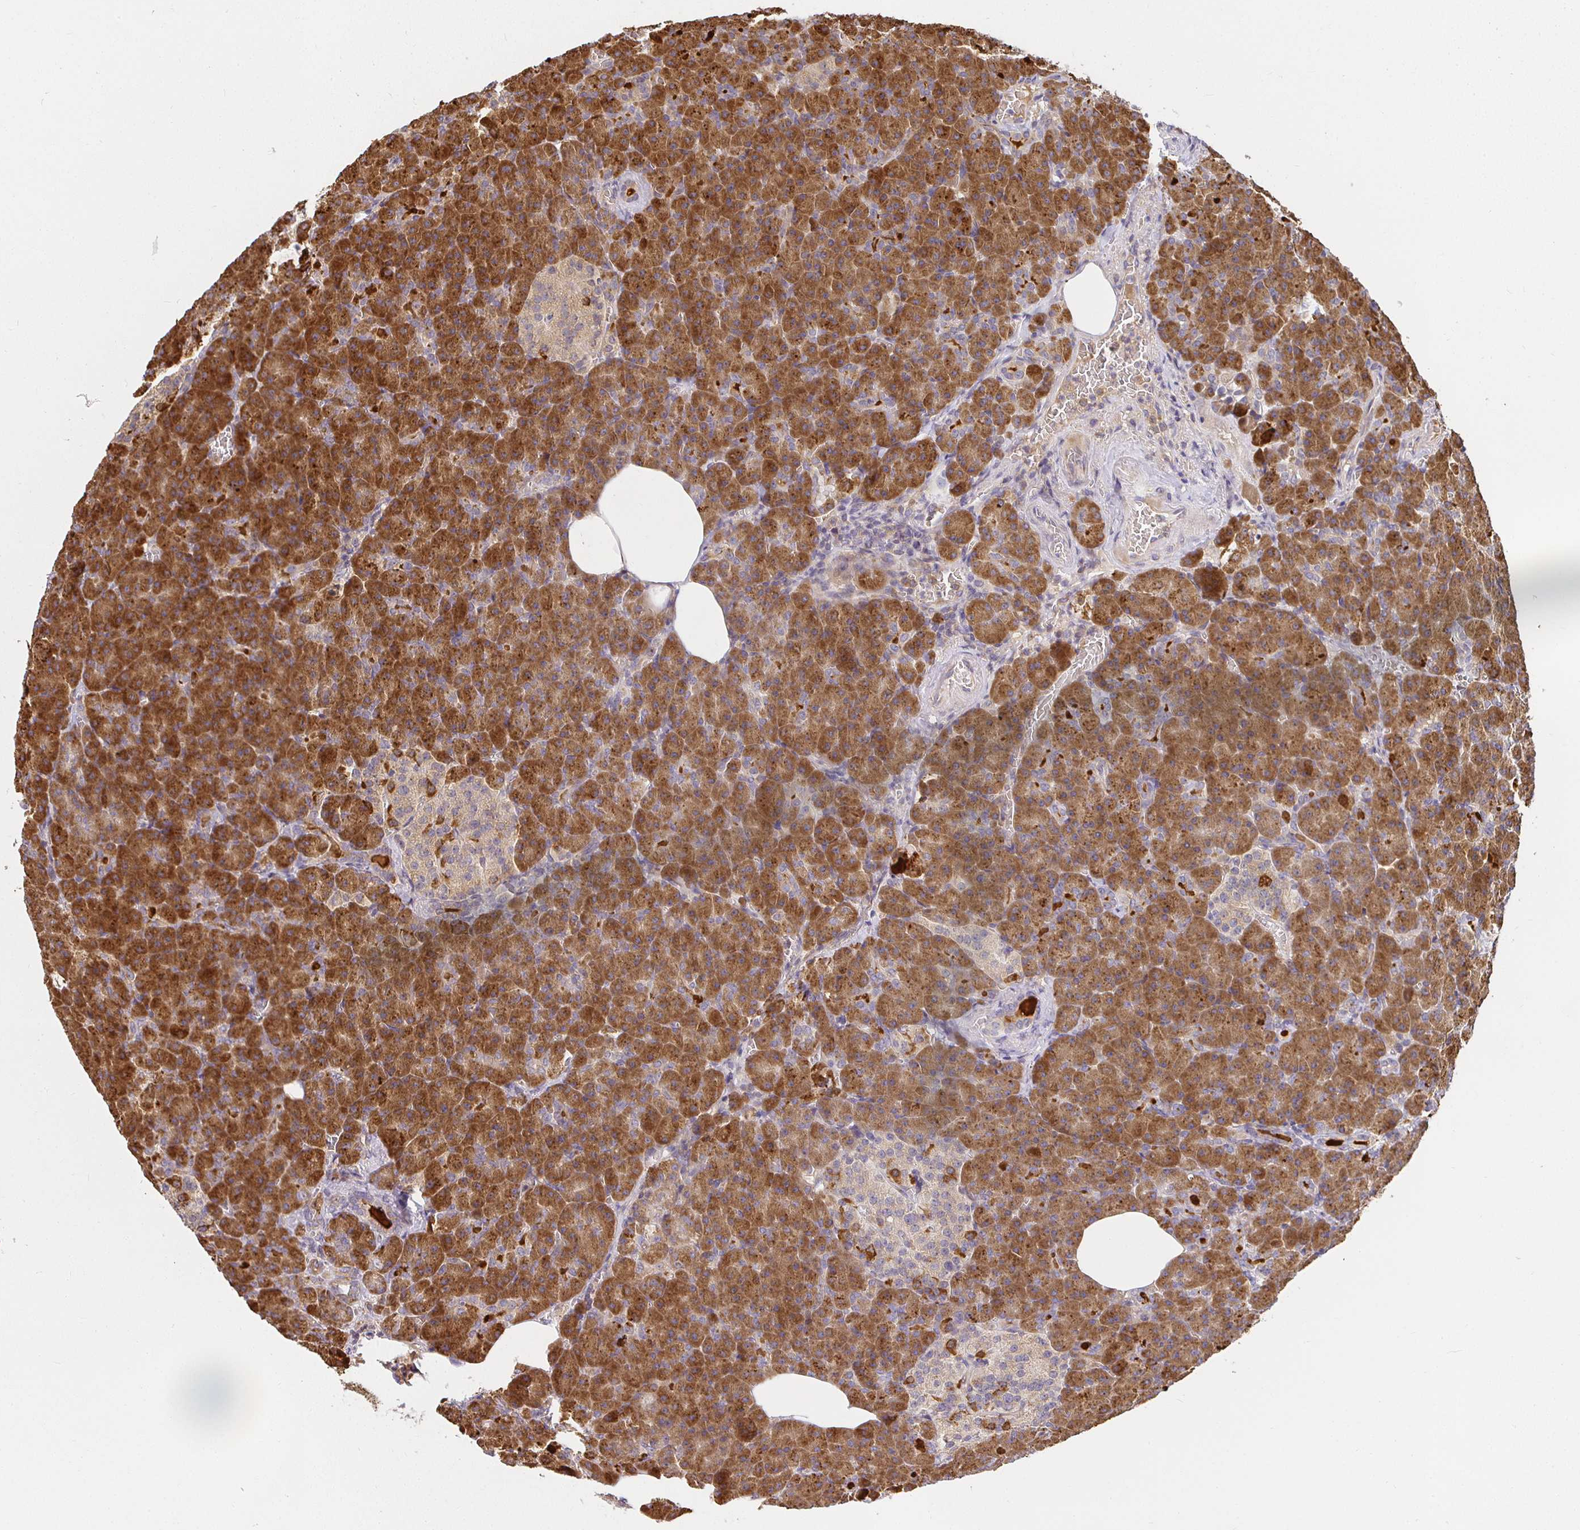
{"staining": {"intensity": "strong", "quantity": ">75%", "location": "cytoplasmic/membranous"}, "tissue": "pancreas", "cell_type": "Exocrine glandular cells", "image_type": "normal", "snomed": [{"axis": "morphology", "description": "Normal tissue, NOS"}, {"axis": "topography", "description": "Pancreas"}], "caption": "Immunohistochemistry of normal human pancreas shows high levels of strong cytoplasmic/membranous positivity in approximately >75% of exocrine glandular cells. (DAB = brown stain, brightfield microscopy at high magnification).", "gene": "IRAK1", "patient": {"sex": "female", "age": 74}}